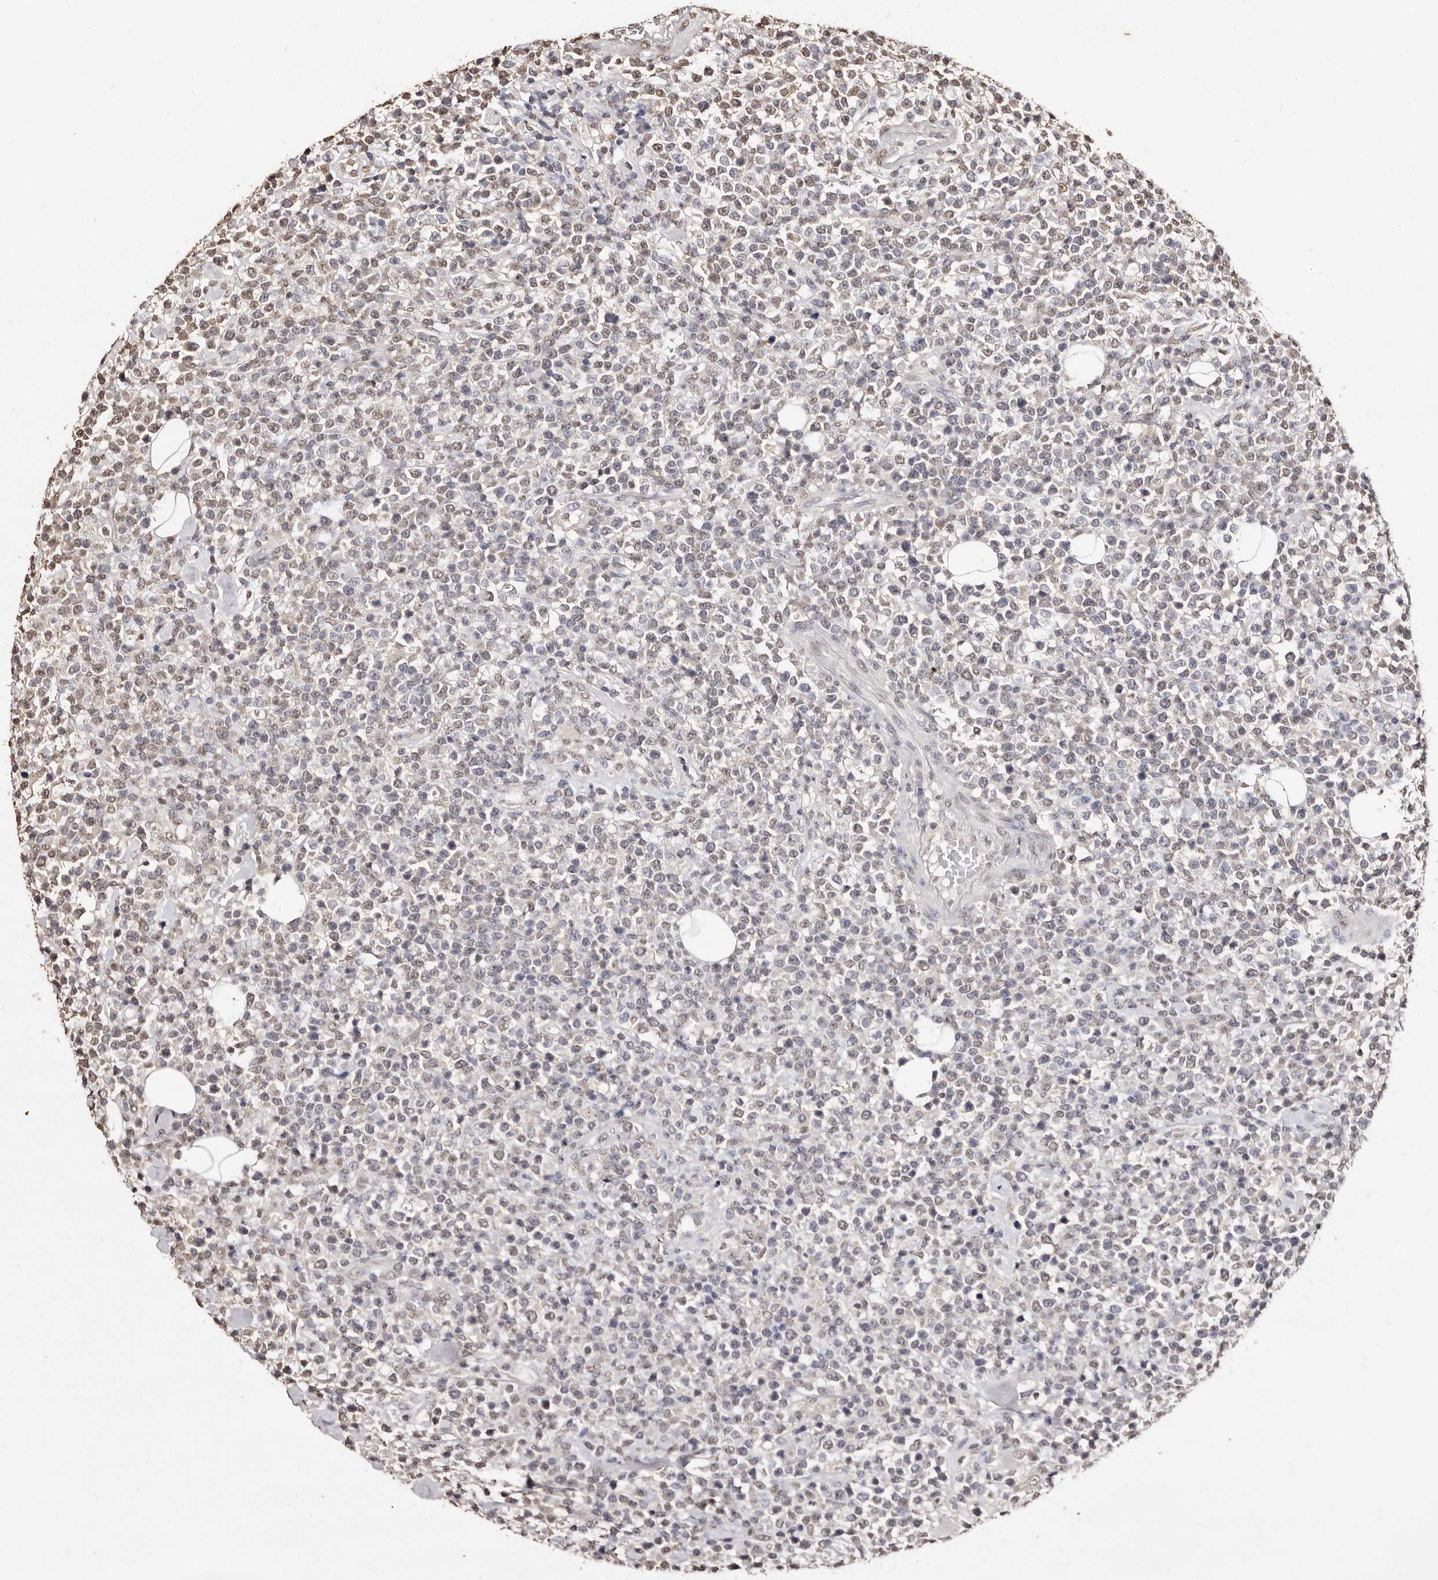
{"staining": {"intensity": "weak", "quantity": "25%-75%", "location": "nuclear"}, "tissue": "lymphoma", "cell_type": "Tumor cells", "image_type": "cancer", "snomed": [{"axis": "morphology", "description": "Malignant lymphoma, non-Hodgkin's type, High grade"}, {"axis": "topography", "description": "Colon"}], "caption": "DAB (3,3'-diaminobenzidine) immunohistochemical staining of malignant lymphoma, non-Hodgkin's type (high-grade) exhibits weak nuclear protein expression in about 25%-75% of tumor cells. The protein of interest is stained brown, and the nuclei are stained in blue (DAB (3,3'-diaminobenzidine) IHC with brightfield microscopy, high magnification).", "gene": "ERBB4", "patient": {"sex": "female", "age": 53}}